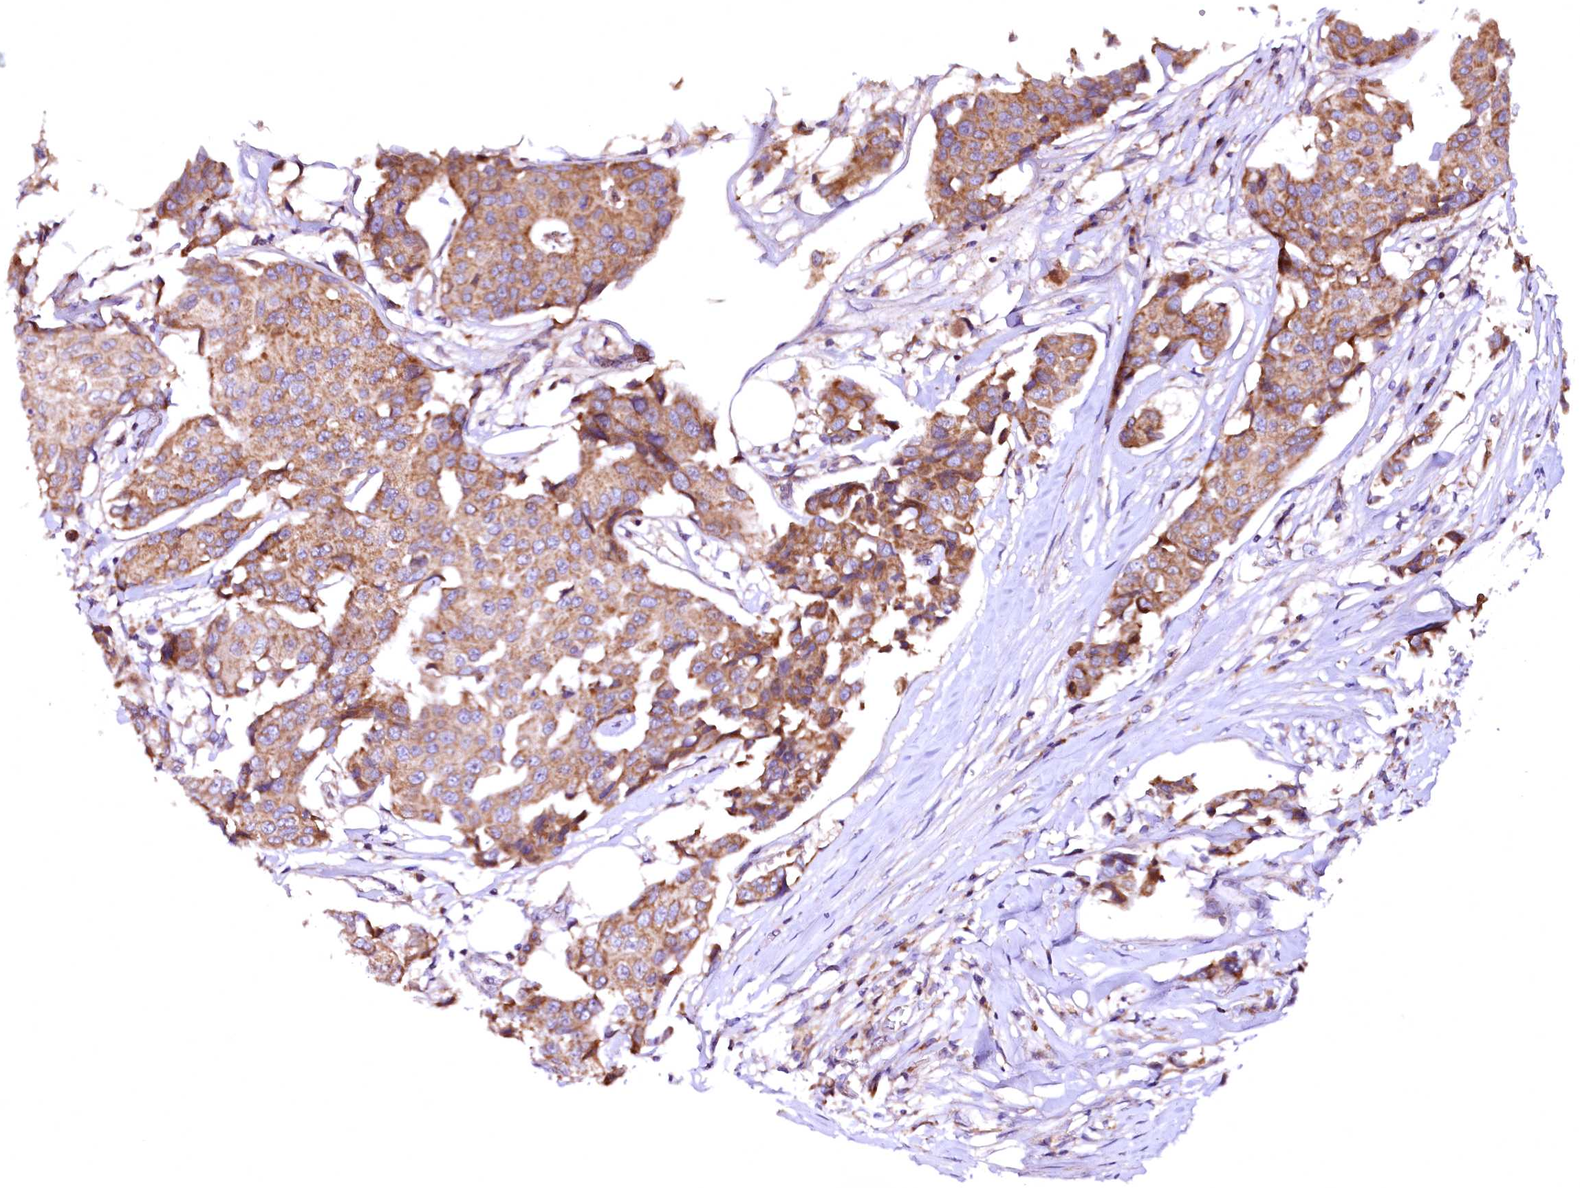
{"staining": {"intensity": "moderate", "quantity": ">75%", "location": "cytoplasmic/membranous"}, "tissue": "breast cancer", "cell_type": "Tumor cells", "image_type": "cancer", "snomed": [{"axis": "morphology", "description": "Duct carcinoma"}, {"axis": "topography", "description": "Breast"}], "caption": "An image of human invasive ductal carcinoma (breast) stained for a protein displays moderate cytoplasmic/membranous brown staining in tumor cells.", "gene": "MRPL57", "patient": {"sex": "female", "age": 80}}